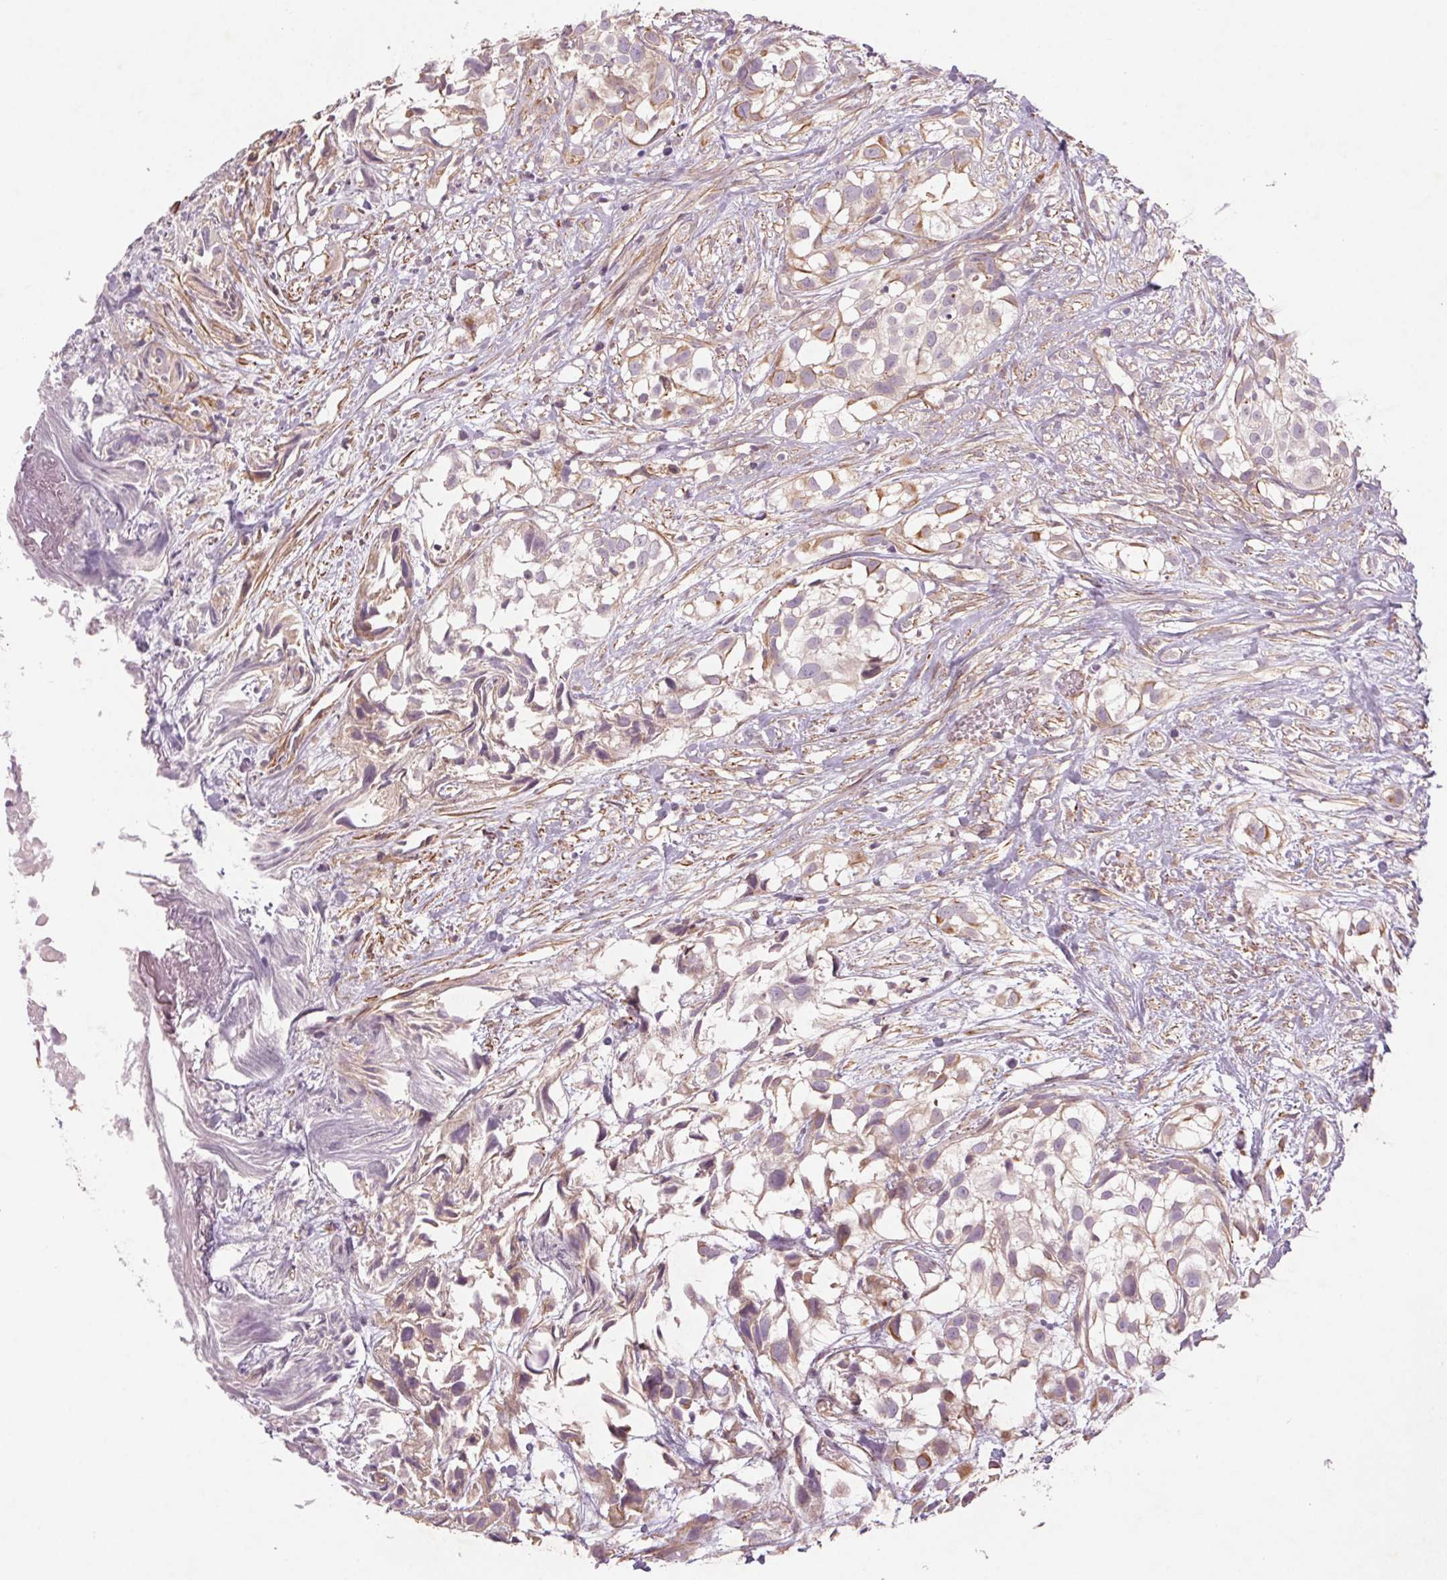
{"staining": {"intensity": "weak", "quantity": "25%-75%", "location": "cytoplasmic/membranous"}, "tissue": "urothelial cancer", "cell_type": "Tumor cells", "image_type": "cancer", "snomed": [{"axis": "morphology", "description": "Urothelial carcinoma, High grade"}, {"axis": "topography", "description": "Urinary bladder"}], "caption": "Weak cytoplasmic/membranous positivity is seen in about 25%-75% of tumor cells in urothelial cancer. The staining was performed using DAB (3,3'-diaminobenzidine) to visualize the protein expression in brown, while the nuclei were stained in blue with hematoxylin (Magnification: 20x).", "gene": "CCSER1", "patient": {"sex": "male", "age": 56}}